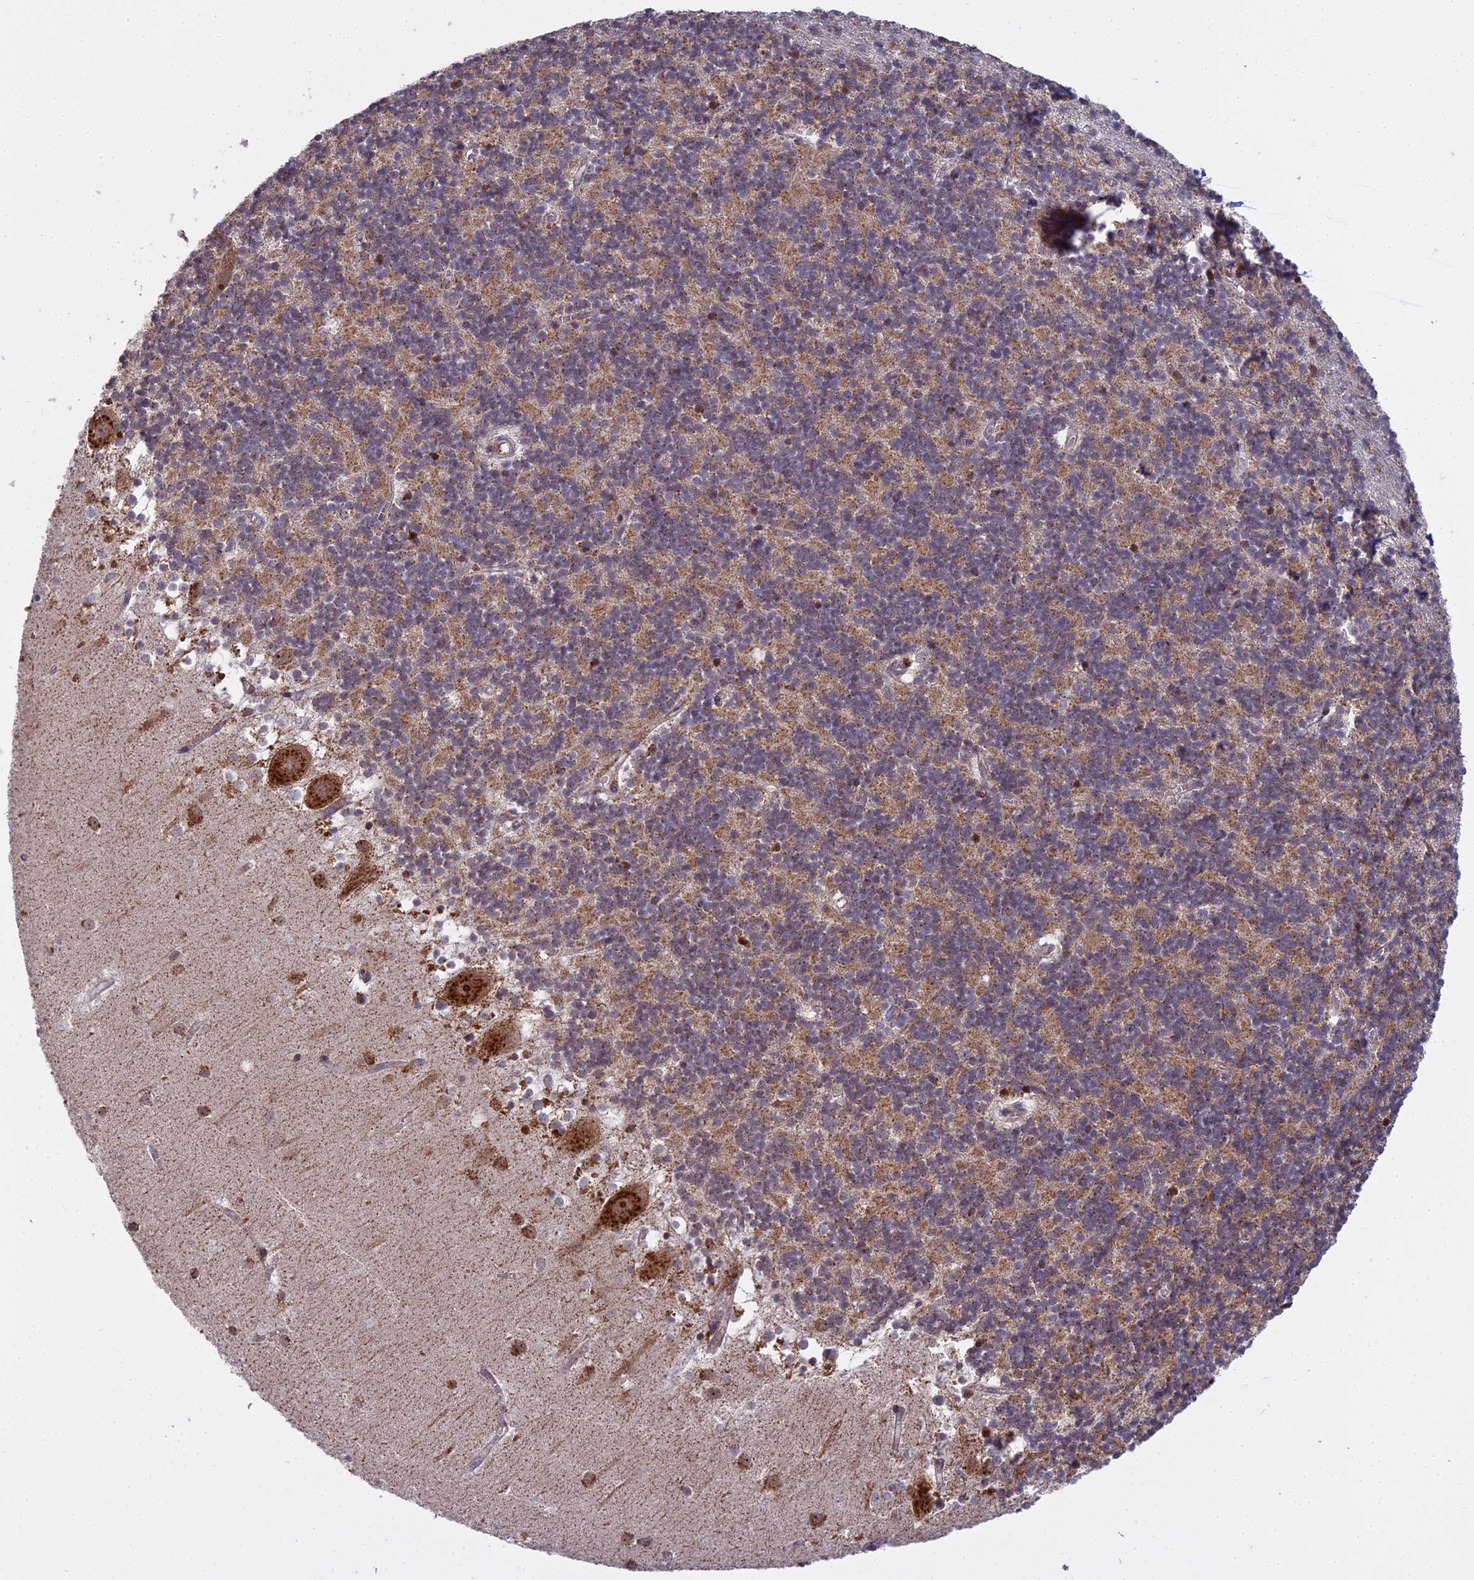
{"staining": {"intensity": "moderate", "quantity": "25%-75%", "location": "cytoplasmic/membranous"}, "tissue": "cerebellum", "cell_type": "Cells in granular layer", "image_type": "normal", "snomed": [{"axis": "morphology", "description": "Normal tissue, NOS"}, {"axis": "topography", "description": "Cerebellum"}], "caption": "This is an image of IHC staining of normal cerebellum, which shows moderate positivity in the cytoplasmic/membranous of cells in granular layer.", "gene": "MEOX1", "patient": {"sex": "male", "age": 54}}